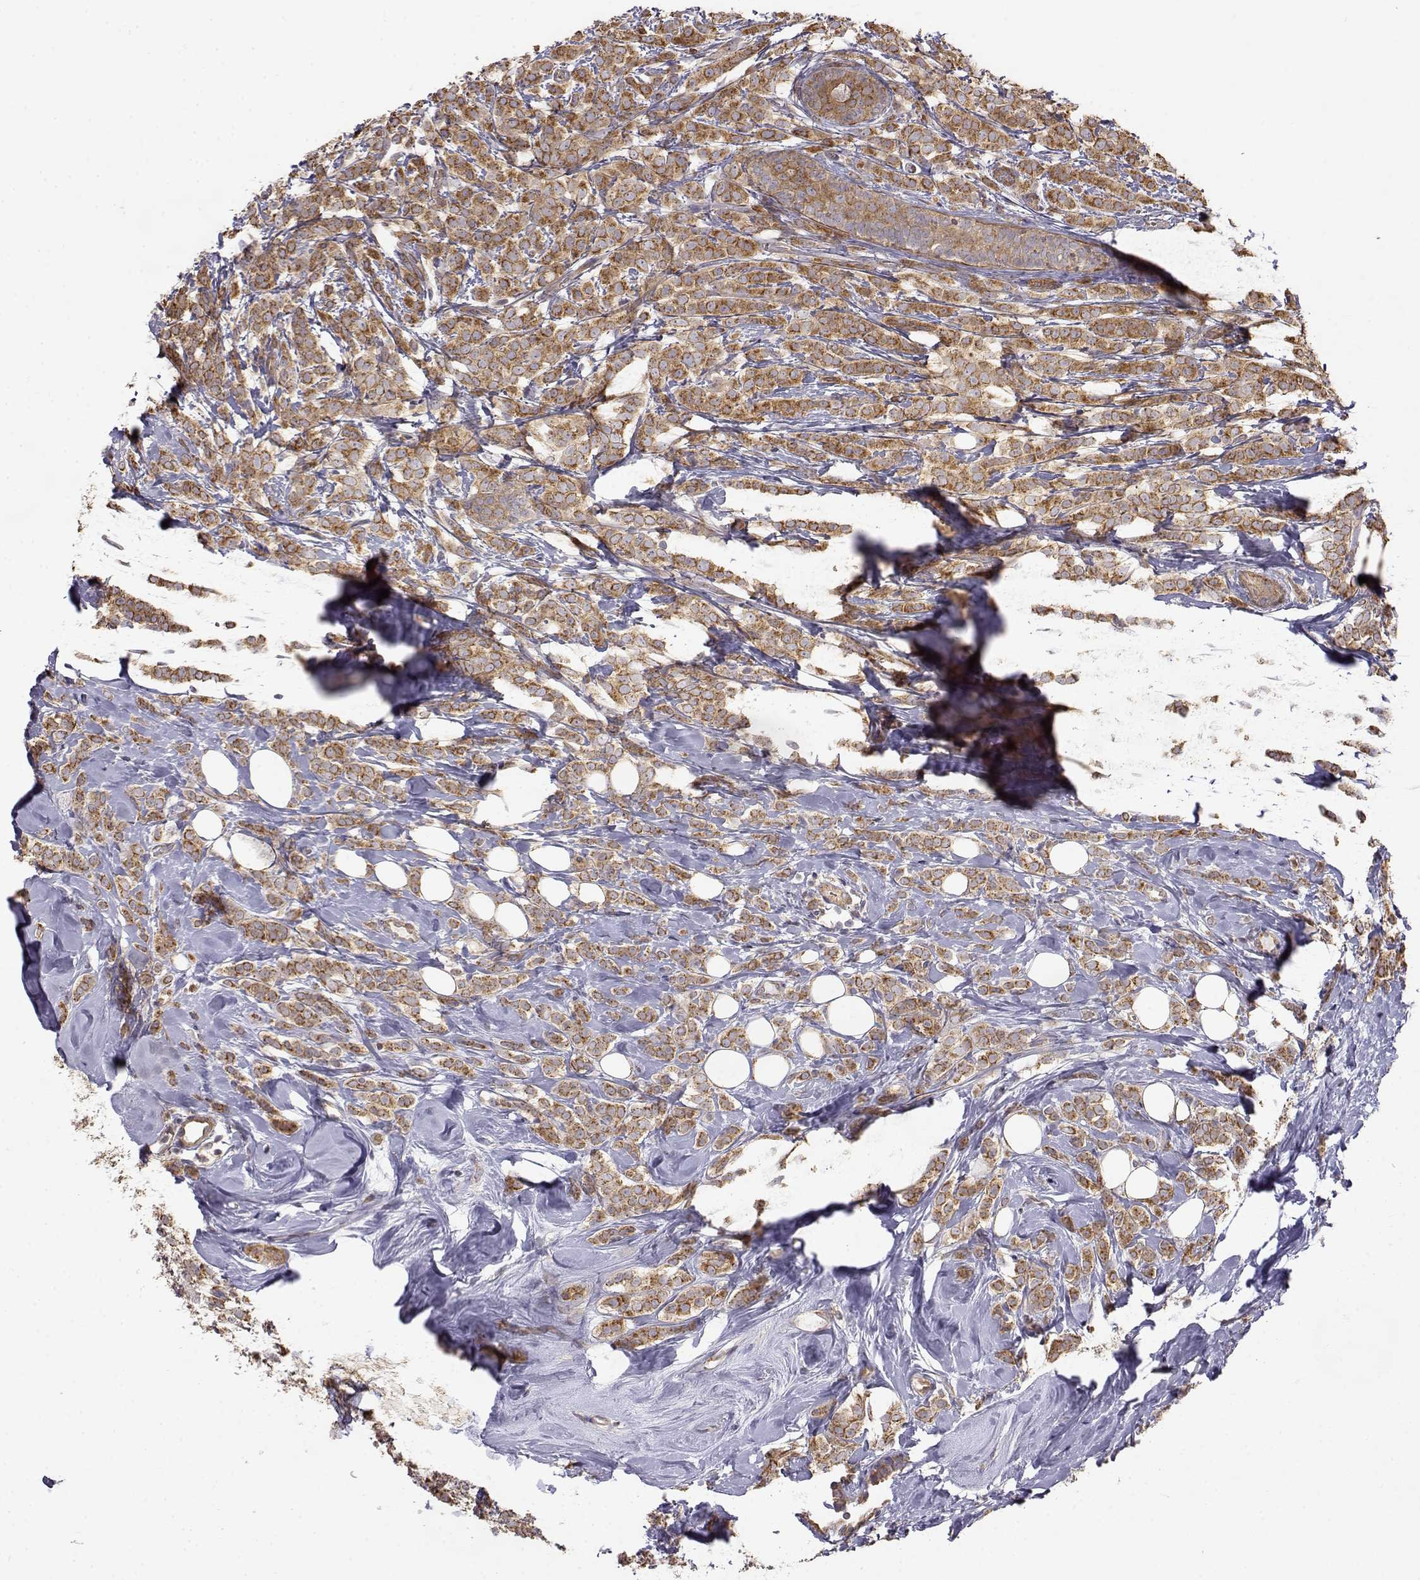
{"staining": {"intensity": "strong", "quantity": ">75%", "location": "cytoplasmic/membranous"}, "tissue": "breast cancer", "cell_type": "Tumor cells", "image_type": "cancer", "snomed": [{"axis": "morphology", "description": "Lobular carcinoma"}, {"axis": "topography", "description": "Breast"}], "caption": "Immunohistochemistry photomicrograph of neoplastic tissue: breast cancer stained using immunohistochemistry displays high levels of strong protein expression localized specifically in the cytoplasmic/membranous of tumor cells, appearing as a cytoplasmic/membranous brown color.", "gene": "PAIP1", "patient": {"sex": "female", "age": 49}}